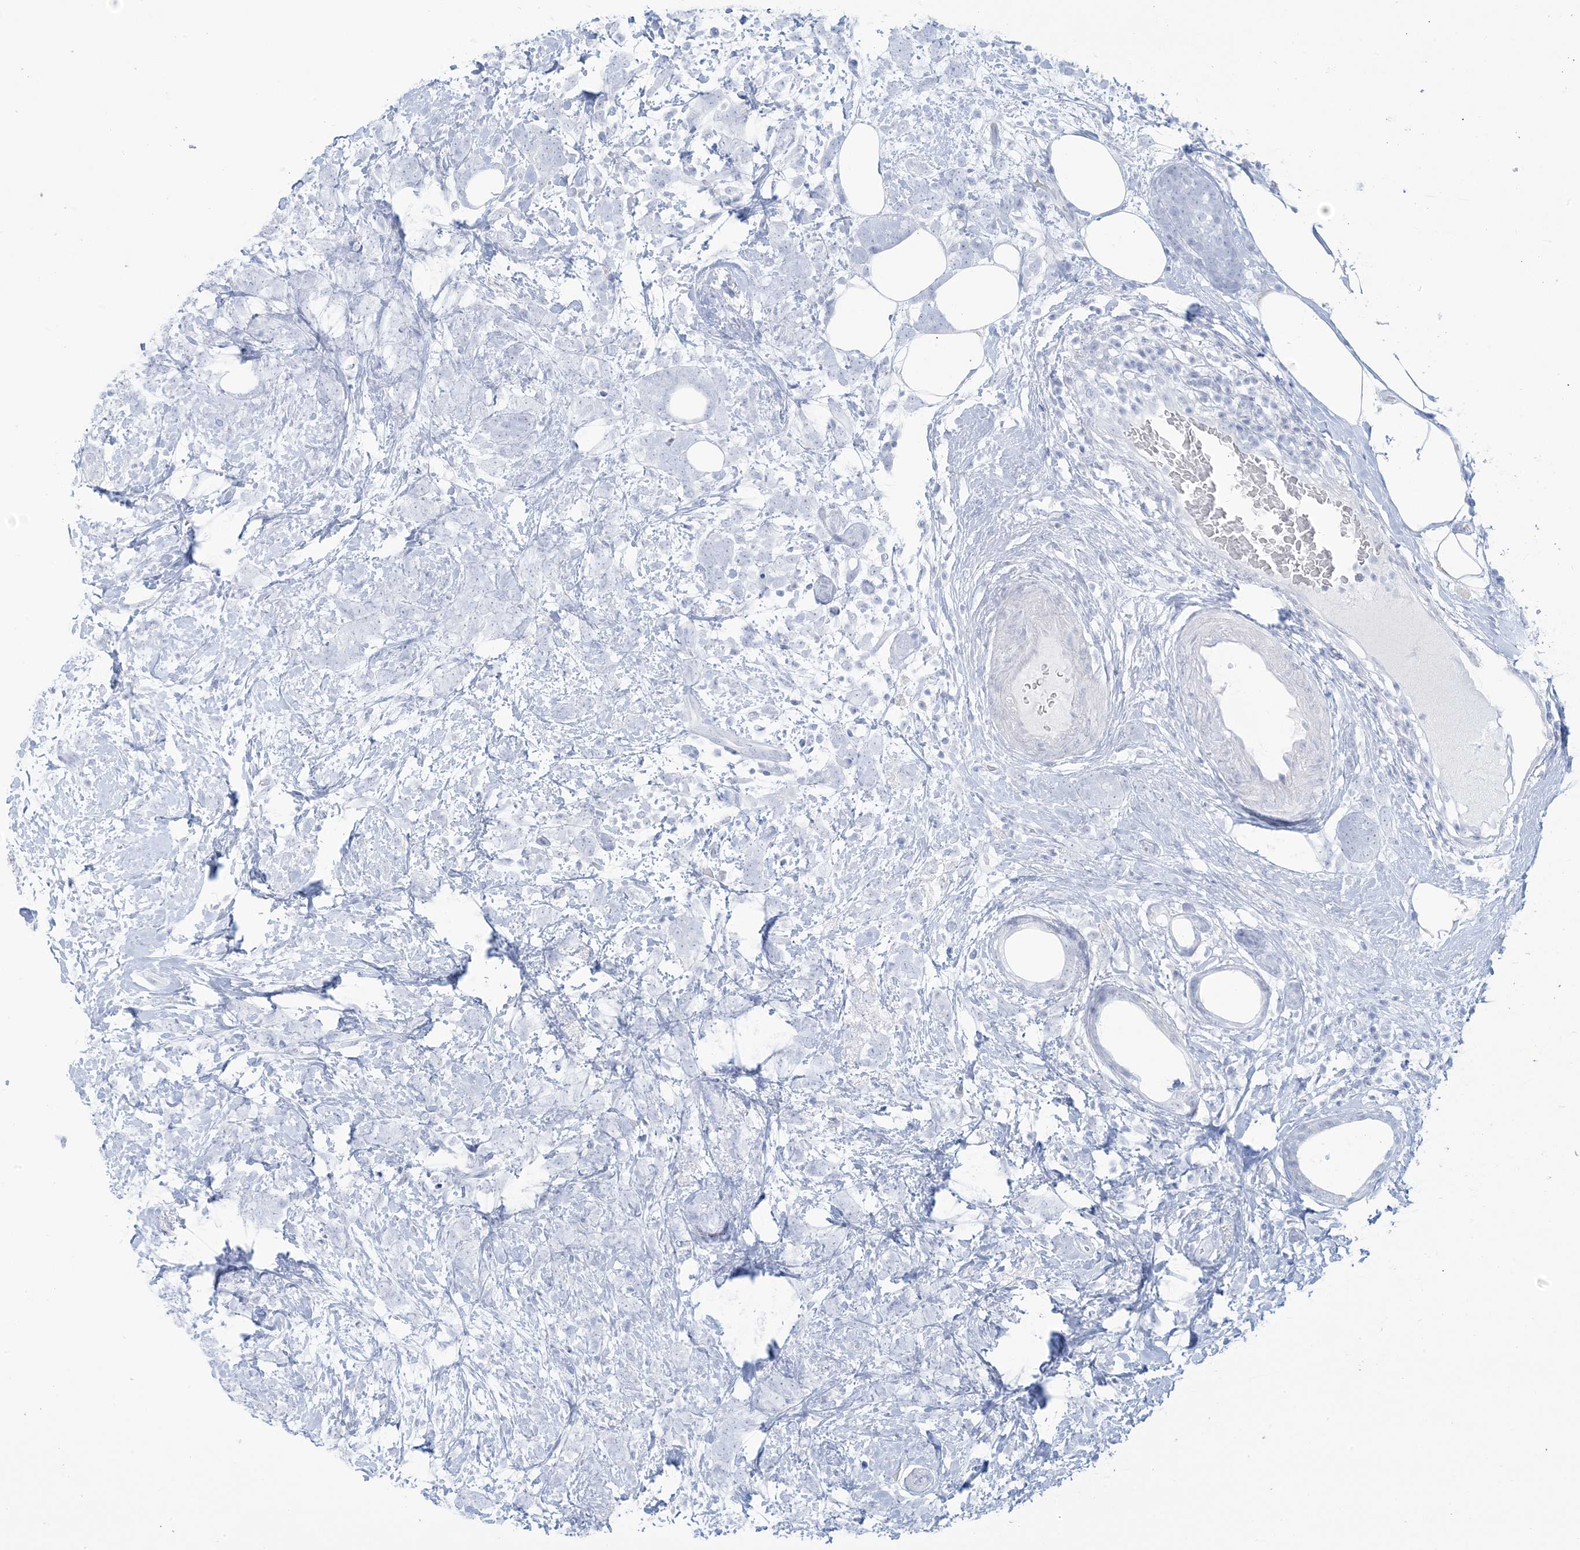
{"staining": {"intensity": "negative", "quantity": "none", "location": "none"}, "tissue": "breast cancer", "cell_type": "Tumor cells", "image_type": "cancer", "snomed": [{"axis": "morphology", "description": "Lobular carcinoma"}, {"axis": "topography", "description": "Breast"}], "caption": "DAB immunohistochemical staining of human breast lobular carcinoma shows no significant expression in tumor cells.", "gene": "AGXT", "patient": {"sex": "female", "age": 58}}